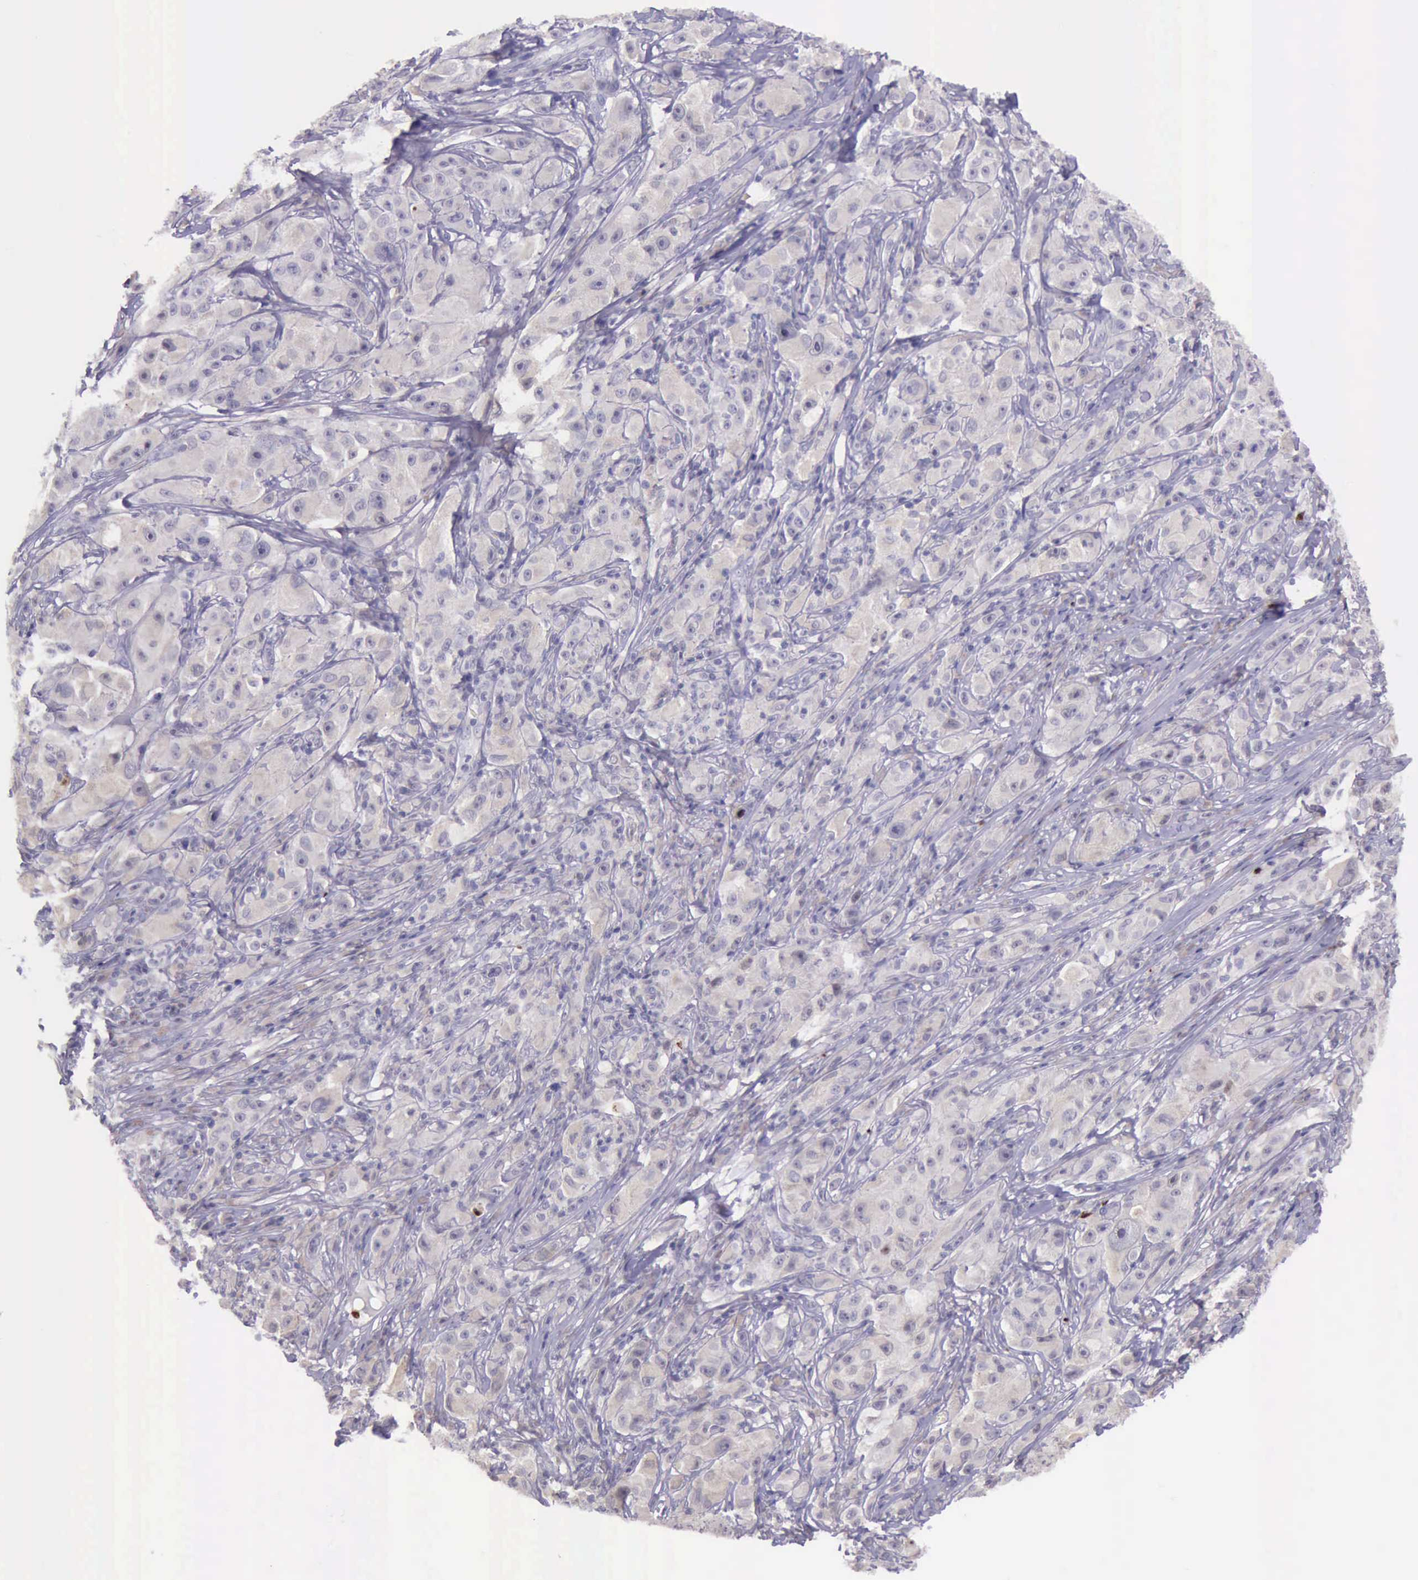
{"staining": {"intensity": "weak", "quantity": "25%-75%", "location": "cytoplasmic/membranous"}, "tissue": "melanoma", "cell_type": "Tumor cells", "image_type": "cancer", "snomed": [{"axis": "morphology", "description": "Malignant melanoma, NOS"}, {"axis": "topography", "description": "Skin"}], "caption": "Malignant melanoma tissue reveals weak cytoplasmic/membranous positivity in about 25%-75% of tumor cells The protein of interest is stained brown, and the nuclei are stained in blue (DAB IHC with brightfield microscopy, high magnification).", "gene": "PARP1", "patient": {"sex": "male", "age": 56}}